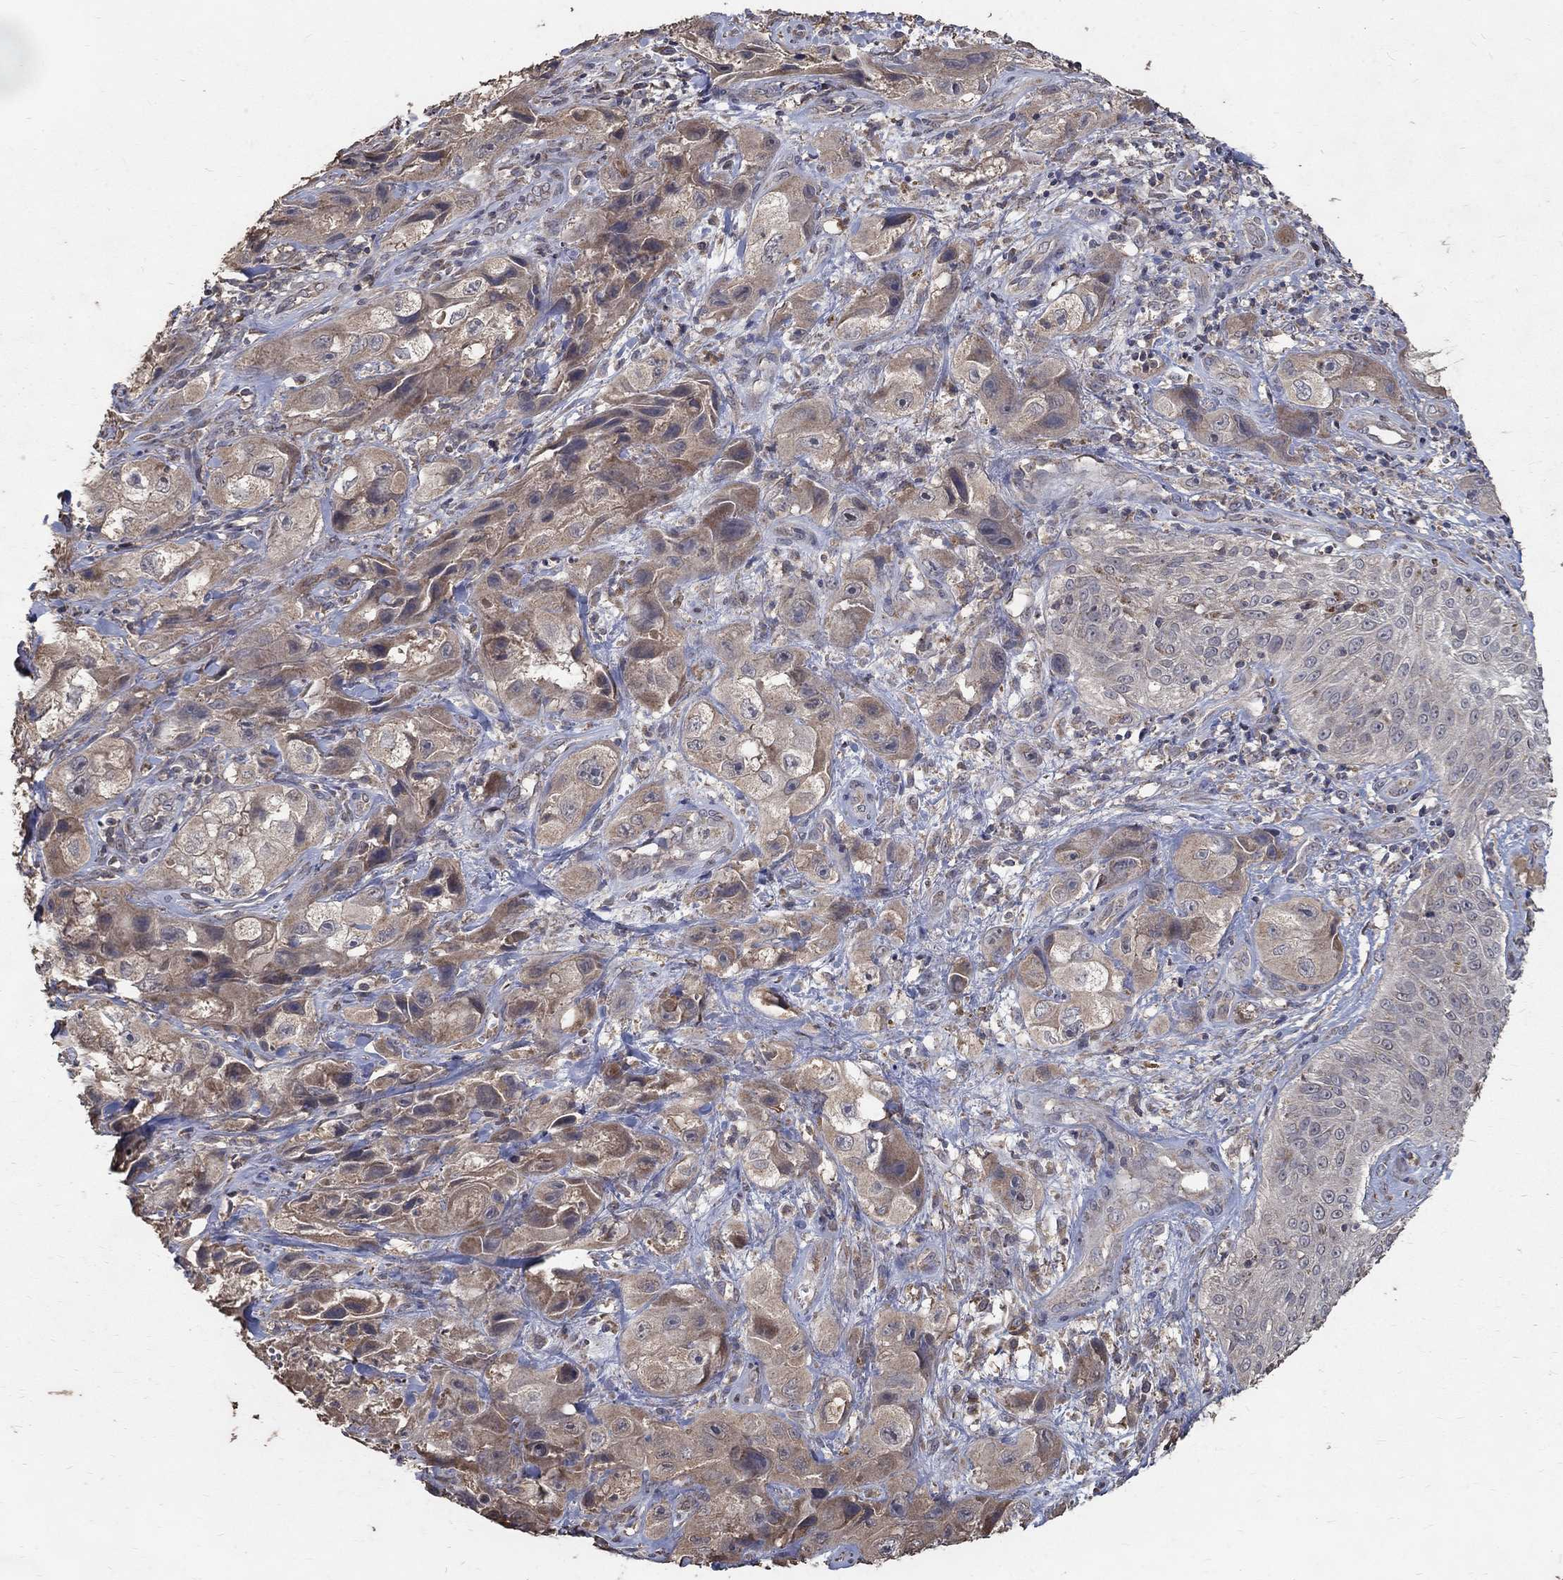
{"staining": {"intensity": "weak", "quantity": ">75%", "location": "cytoplasmic/membranous"}, "tissue": "skin cancer", "cell_type": "Tumor cells", "image_type": "cancer", "snomed": [{"axis": "morphology", "description": "Squamous cell carcinoma, NOS"}, {"axis": "topography", "description": "Skin"}, {"axis": "topography", "description": "Subcutis"}], "caption": "This is a micrograph of IHC staining of skin squamous cell carcinoma, which shows weak expression in the cytoplasmic/membranous of tumor cells.", "gene": "C17orf75", "patient": {"sex": "male", "age": 73}}